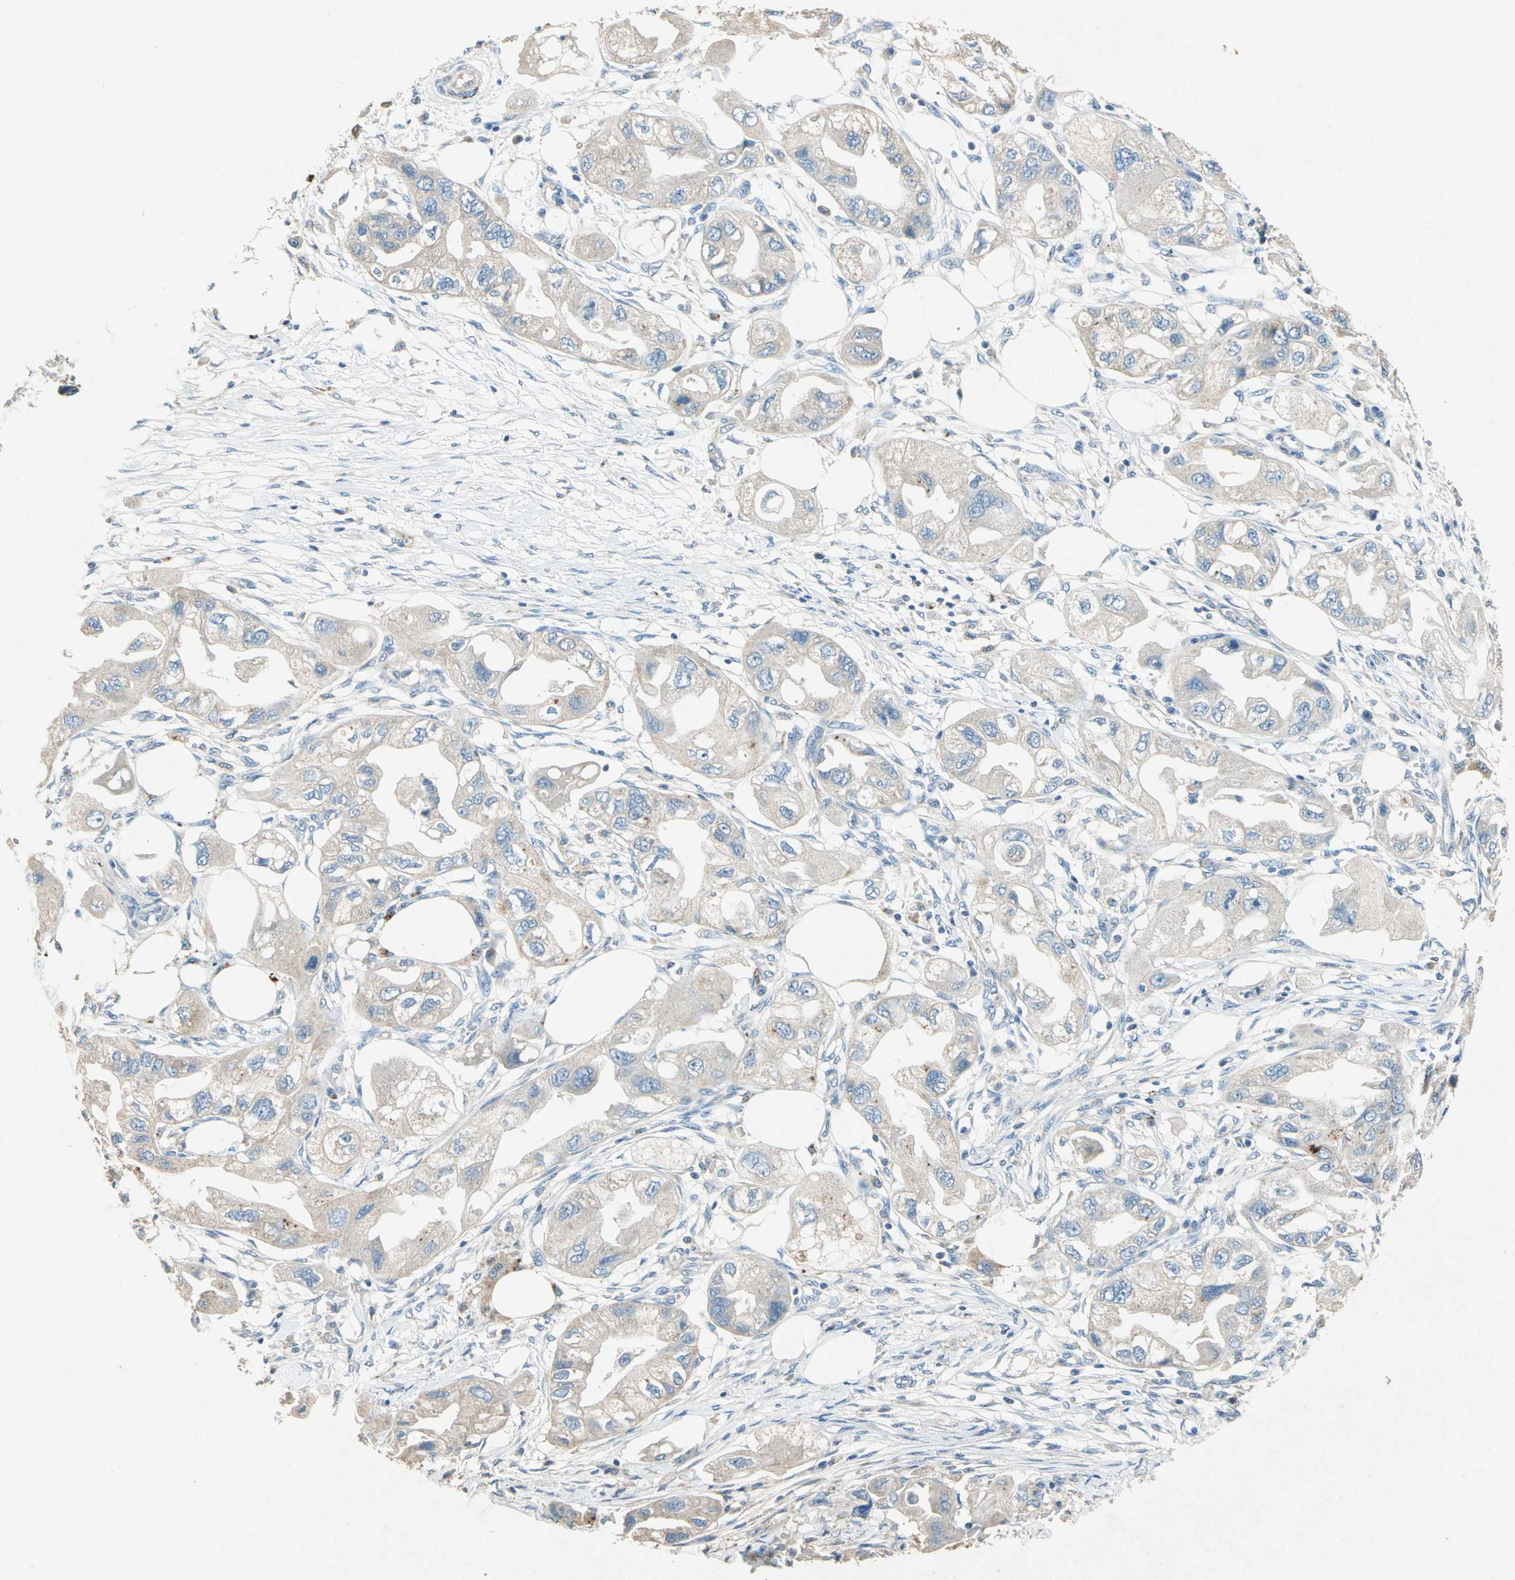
{"staining": {"intensity": "weak", "quantity": ">75%", "location": "cytoplasmic/membranous"}, "tissue": "endometrial cancer", "cell_type": "Tumor cells", "image_type": "cancer", "snomed": [{"axis": "morphology", "description": "Adenocarcinoma, NOS"}, {"axis": "topography", "description": "Endometrium"}], "caption": "Immunohistochemical staining of endometrial cancer exhibits low levels of weak cytoplasmic/membranous protein expression in approximately >75% of tumor cells. The protein is stained brown, and the nuclei are stained in blue (DAB IHC with brightfield microscopy, high magnification).", "gene": "ADAMTS5", "patient": {"sex": "female", "age": 67}}